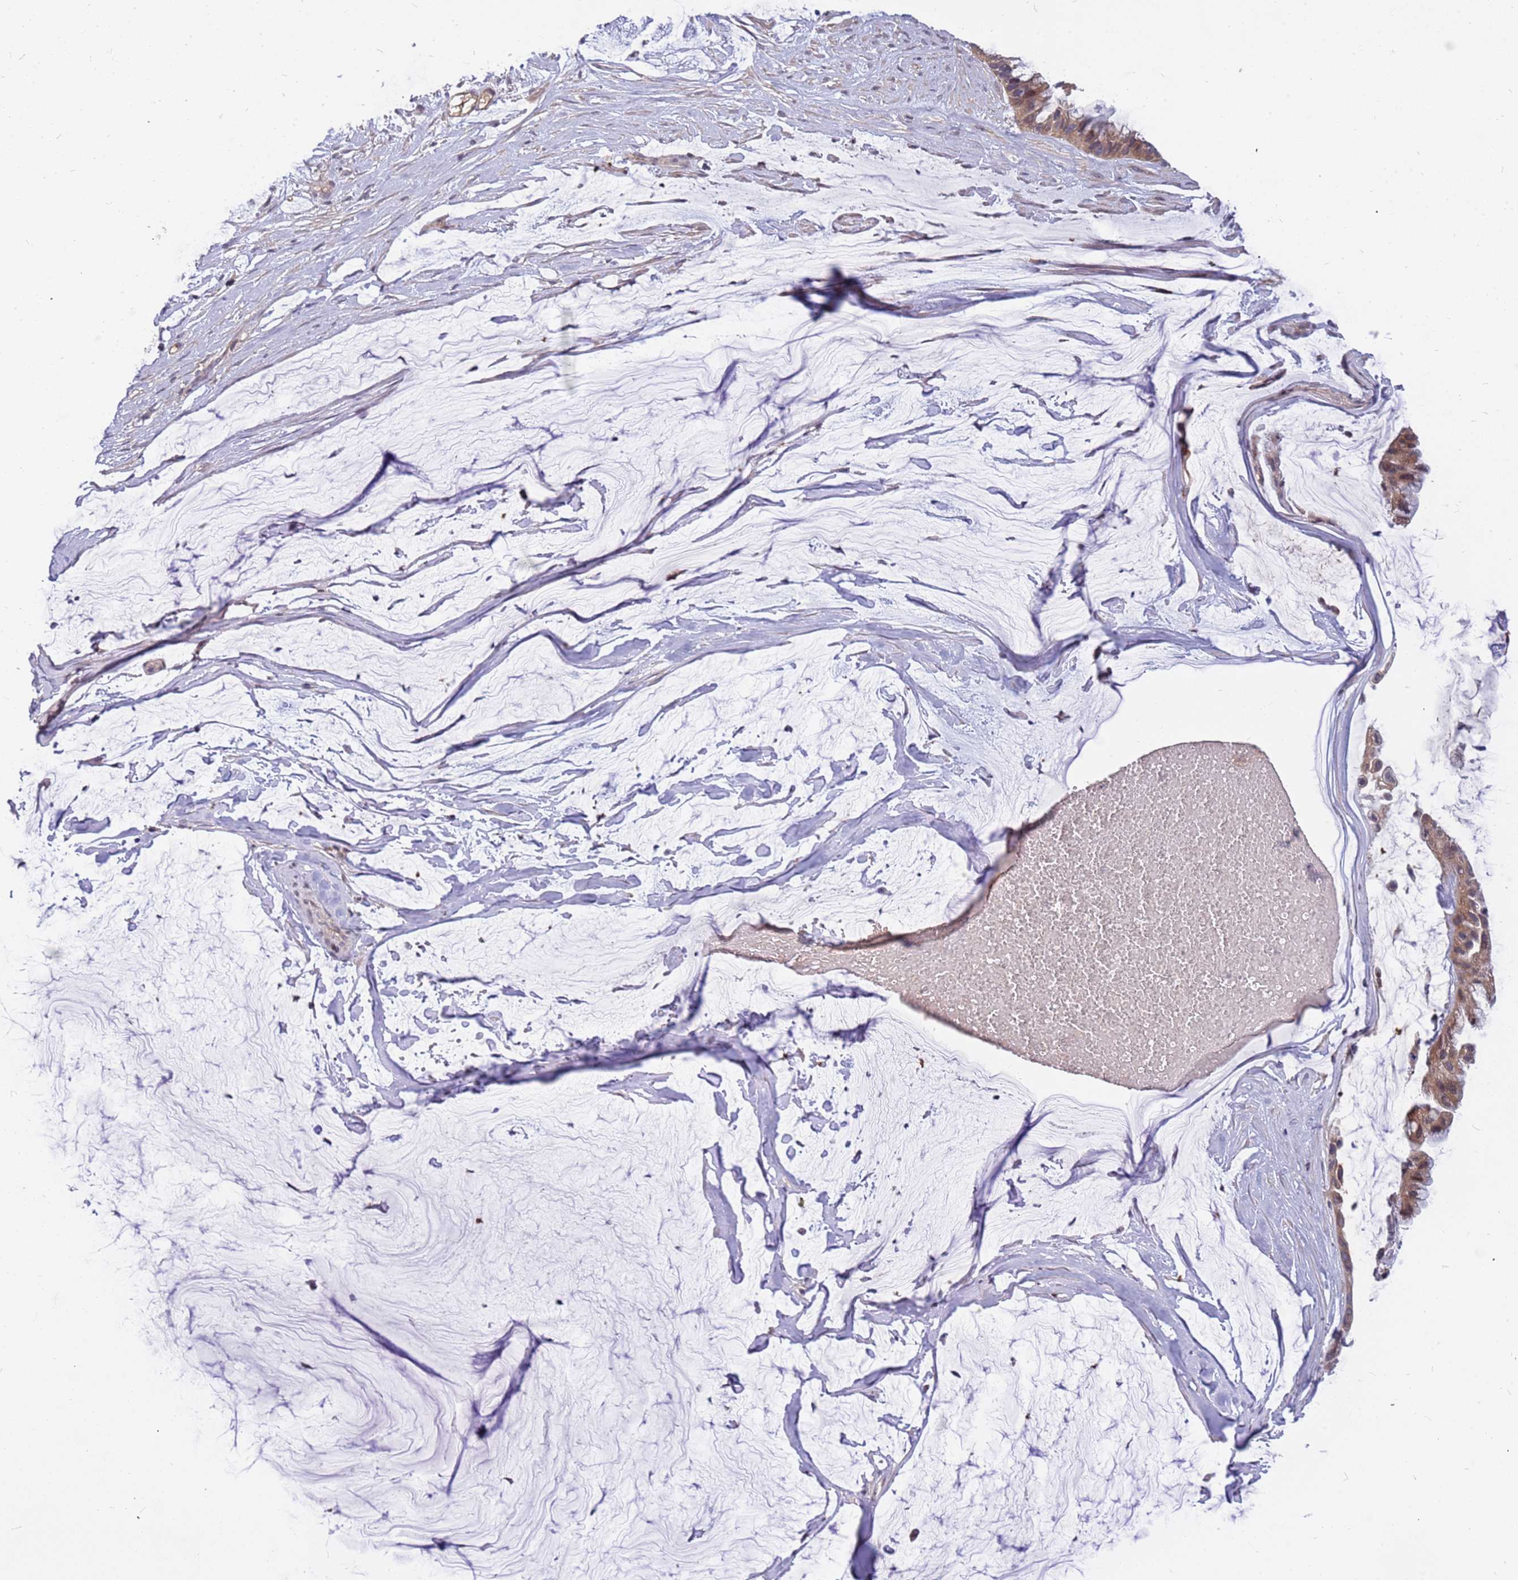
{"staining": {"intensity": "weak", "quantity": ">75%", "location": "cytoplasmic/membranous"}, "tissue": "ovarian cancer", "cell_type": "Tumor cells", "image_type": "cancer", "snomed": [{"axis": "morphology", "description": "Cystadenocarcinoma, mucinous, NOS"}, {"axis": "topography", "description": "Ovary"}], "caption": "Human ovarian mucinous cystadenocarcinoma stained with a brown dye shows weak cytoplasmic/membranous positive positivity in about >75% of tumor cells.", "gene": "ARHGEF5", "patient": {"sex": "female", "age": 39}}